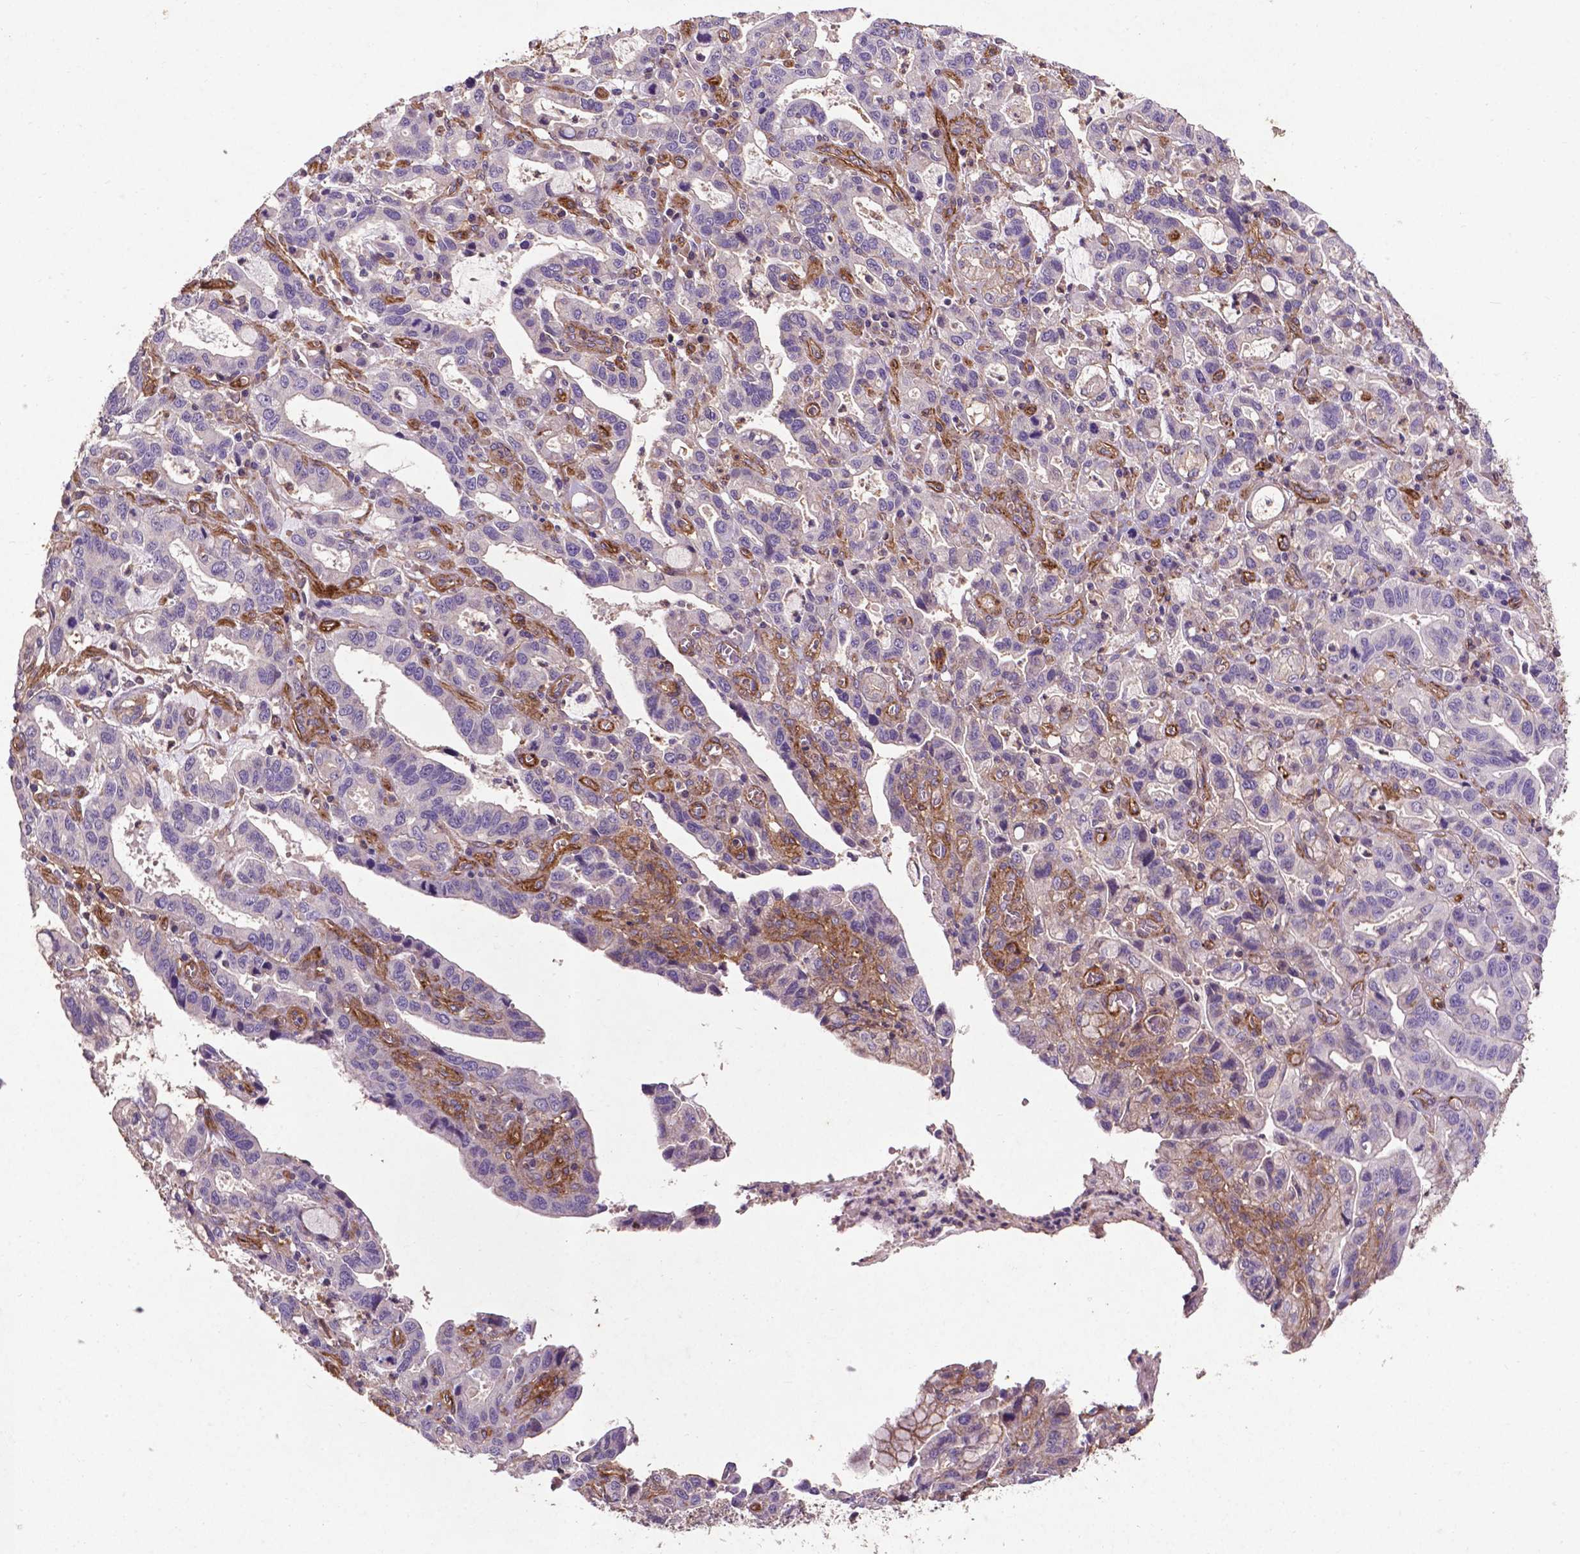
{"staining": {"intensity": "weak", "quantity": "<25%", "location": "cytoplasmic/membranous"}, "tissue": "stomach cancer", "cell_type": "Tumor cells", "image_type": "cancer", "snomed": [{"axis": "morphology", "description": "Adenocarcinoma, NOS"}, {"axis": "topography", "description": "Stomach, lower"}], "caption": "Immunohistochemical staining of stomach adenocarcinoma displays no significant staining in tumor cells.", "gene": "RRAS", "patient": {"sex": "female", "age": 76}}